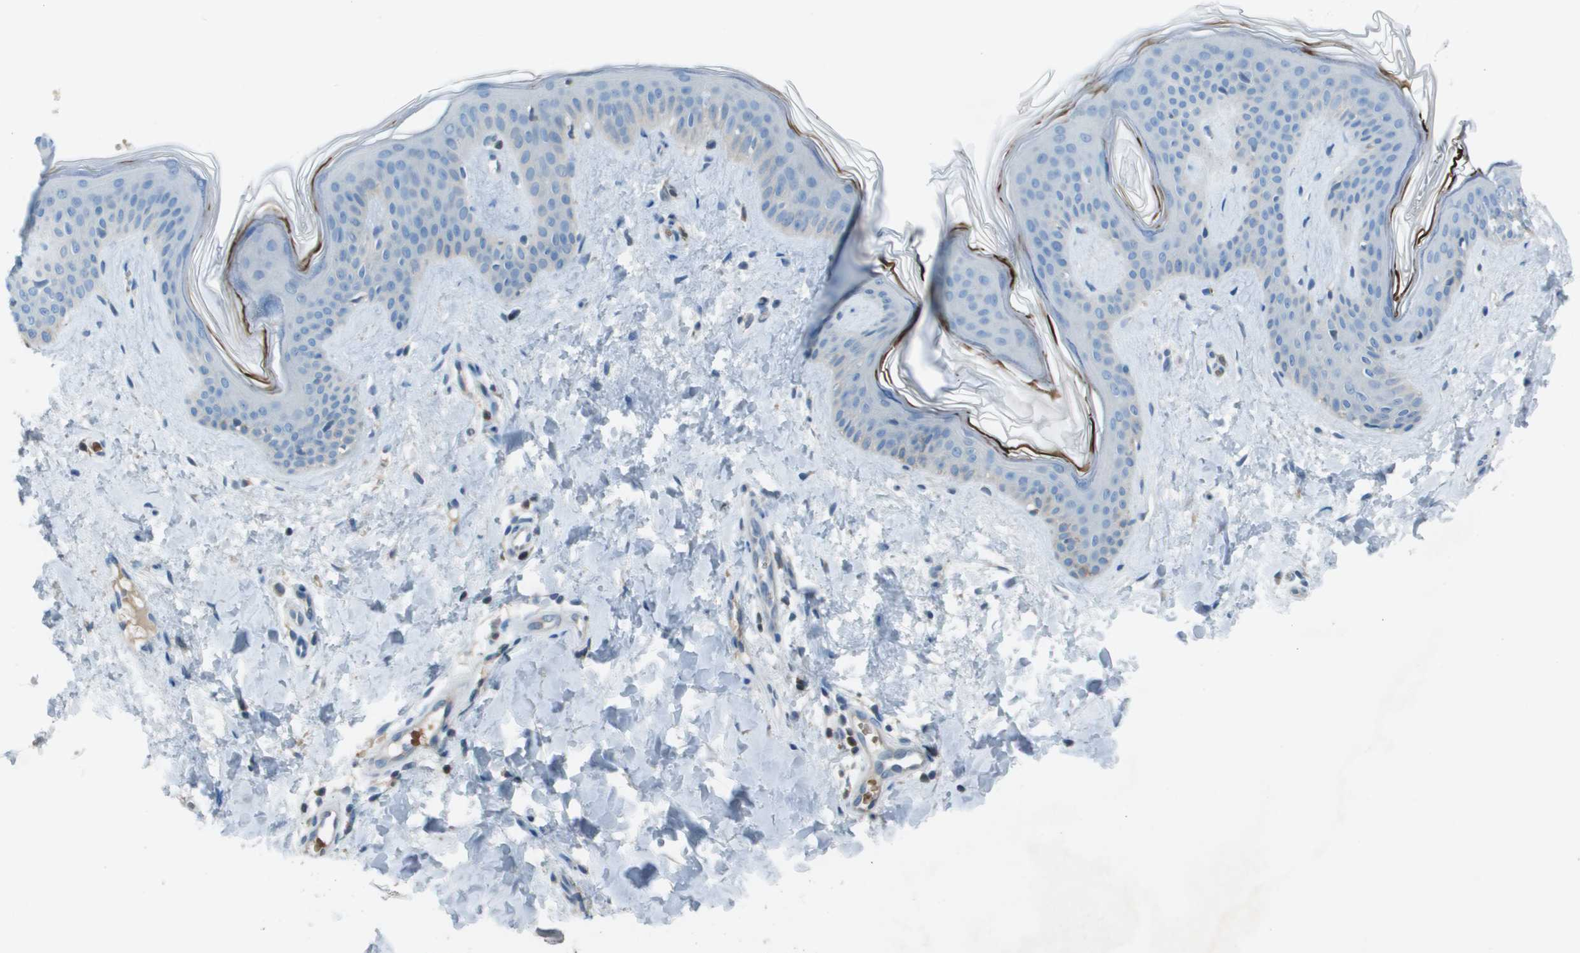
{"staining": {"intensity": "negative", "quantity": "none", "location": "none"}, "tissue": "skin", "cell_type": "Fibroblasts", "image_type": "normal", "snomed": [{"axis": "morphology", "description": "Normal tissue, NOS"}, {"axis": "topography", "description": "Skin"}], "caption": "Micrograph shows no protein positivity in fibroblasts of unremarkable skin. The staining was performed using DAB to visualize the protein expression in brown, while the nuclei were stained in blue with hematoxylin (Magnification: 20x).", "gene": "CAMK4", "patient": {"sex": "female", "age": 17}}